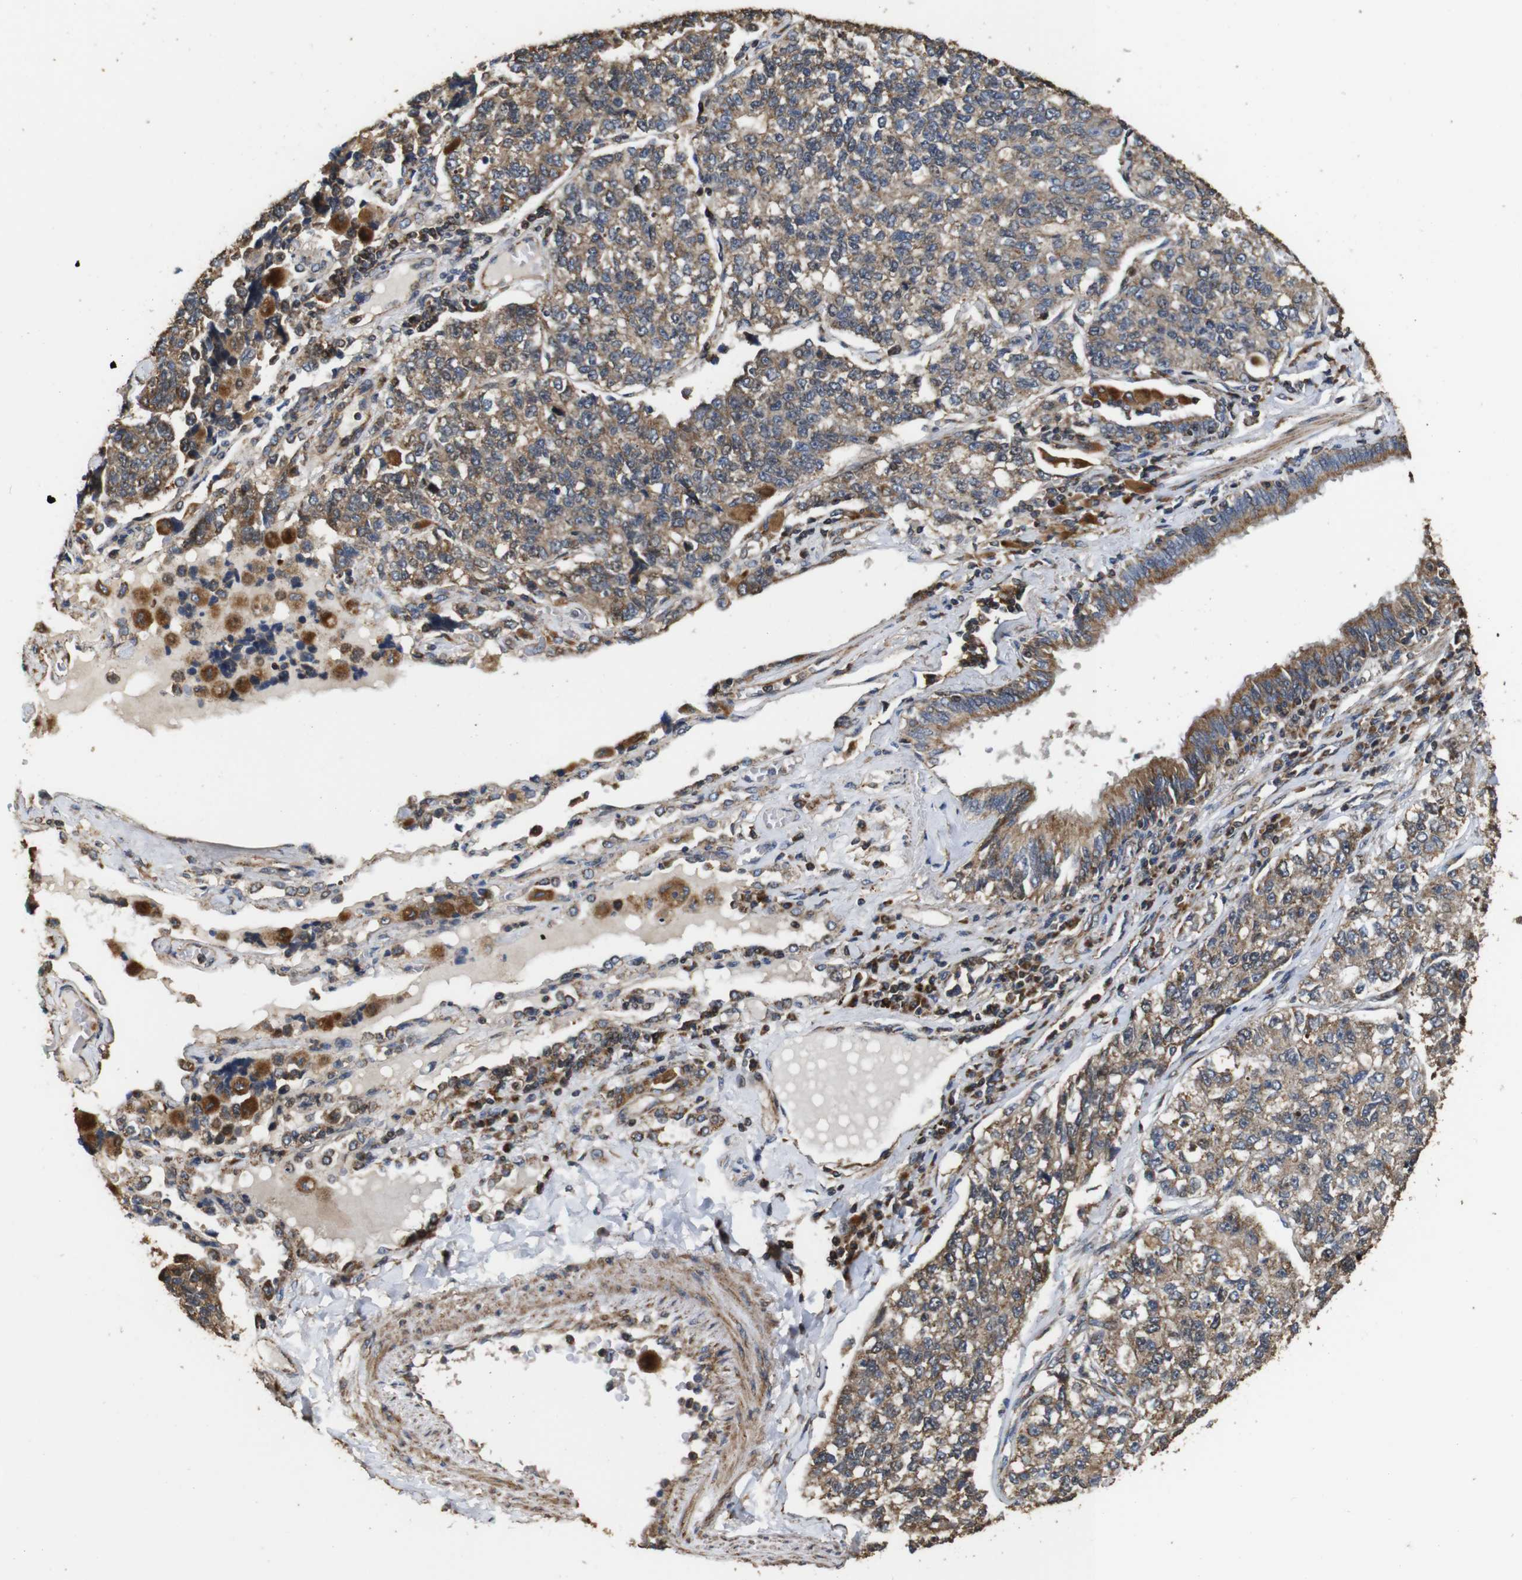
{"staining": {"intensity": "moderate", "quantity": ">75%", "location": "cytoplasmic/membranous"}, "tissue": "lung cancer", "cell_type": "Tumor cells", "image_type": "cancer", "snomed": [{"axis": "morphology", "description": "Adenocarcinoma, NOS"}, {"axis": "topography", "description": "Lung"}], "caption": "DAB immunohistochemical staining of lung adenocarcinoma reveals moderate cytoplasmic/membranous protein positivity in about >75% of tumor cells. Using DAB (brown) and hematoxylin (blue) stains, captured at high magnification using brightfield microscopy.", "gene": "SNN", "patient": {"sex": "male", "age": 49}}